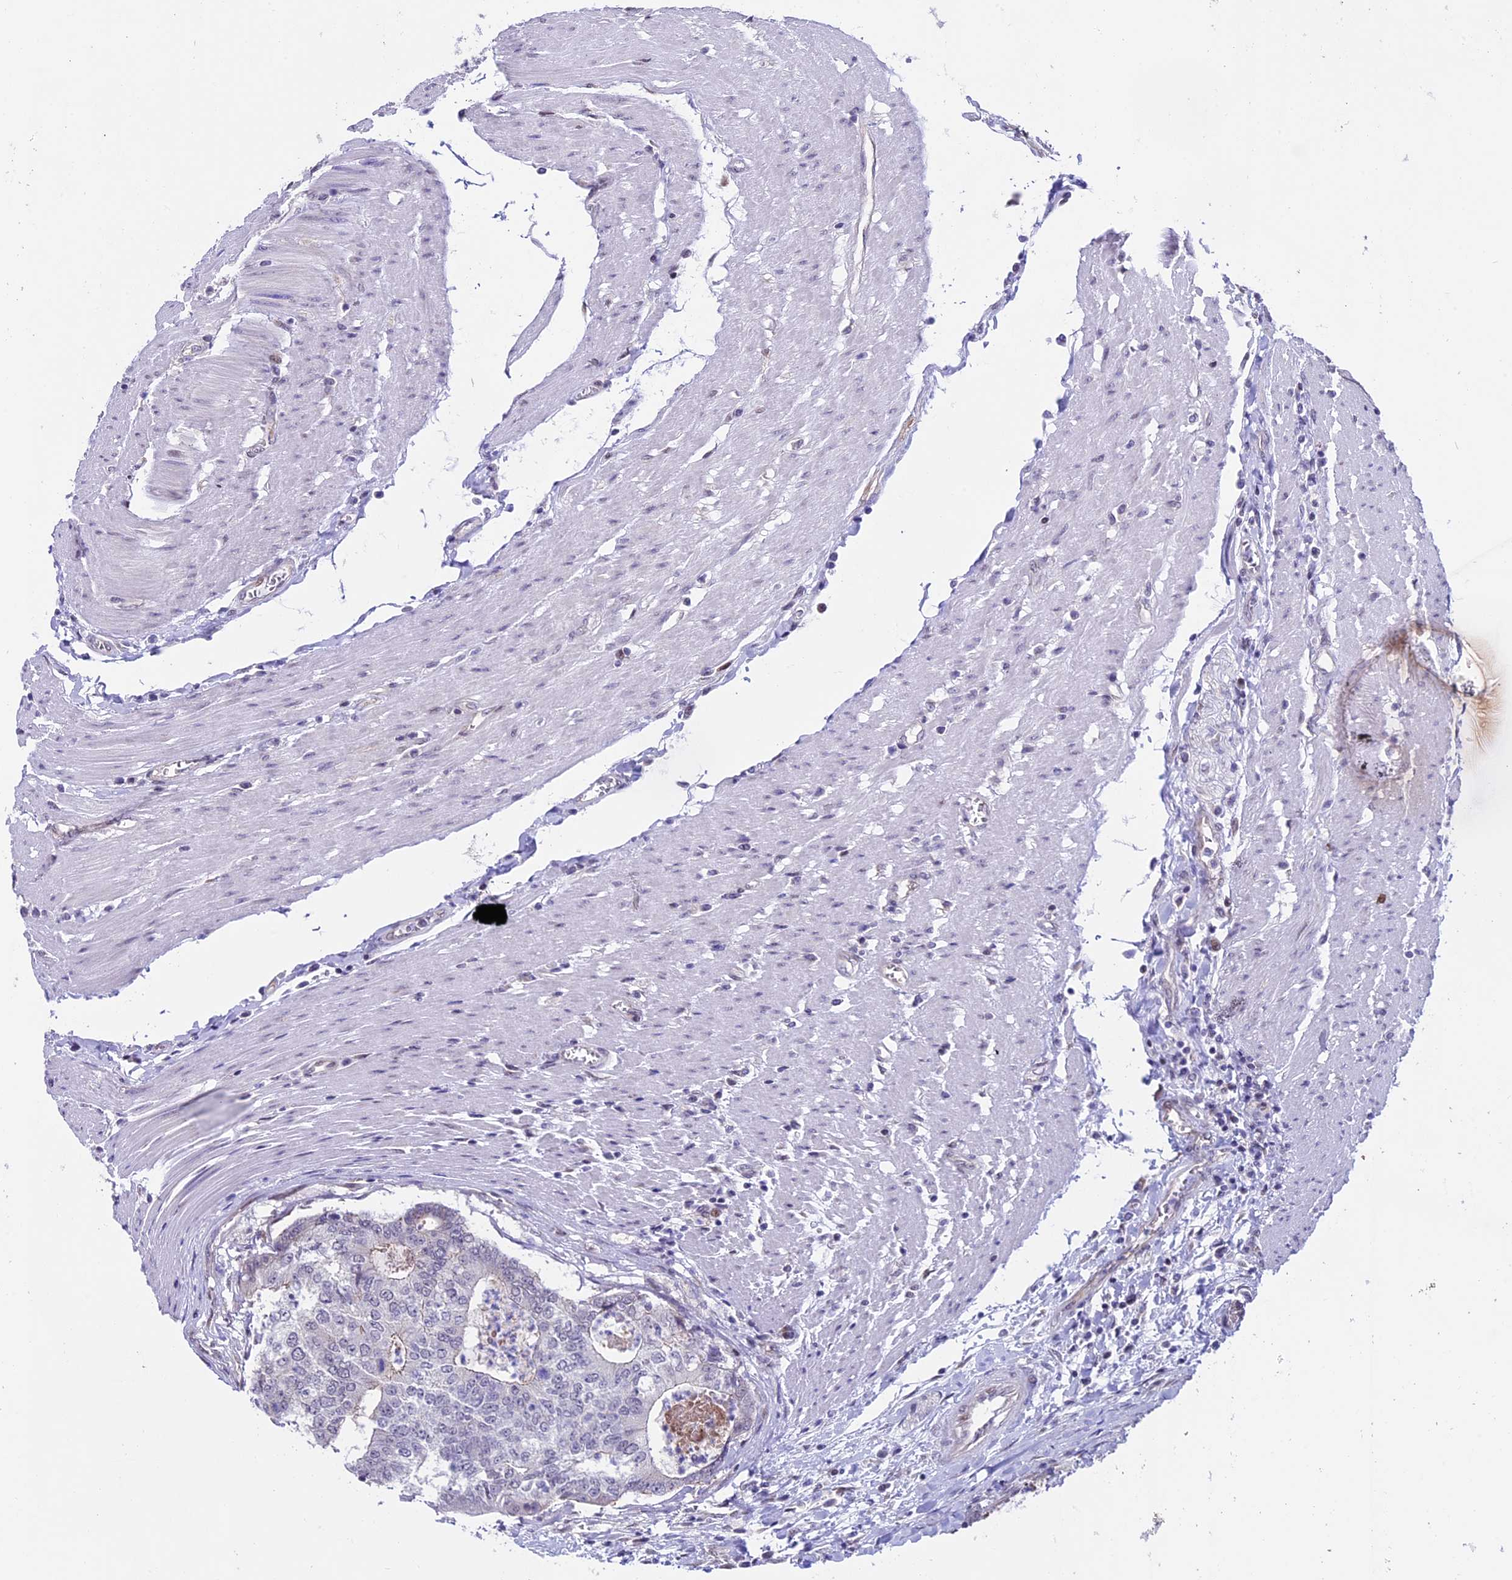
{"staining": {"intensity": "negative", "quantity": "none", "location": "none"}, "tissue": "colorectal cancer", "cell_type": "Tumor cells", "image_type": "cancer", "snomed": [{"axis": "morphology", "description": "Adenocarcinoma, NOS"}, {"axis": "topography", "description": "Colon"}], "caption": "A high-resolution micrograph shows immunohistochemistry (IHC) staining of colorectal cancer, which exhibits no significant positivity in tumor cells.", "gene": "TMEM171", "patient": {"sex": "female", "age": 67}}